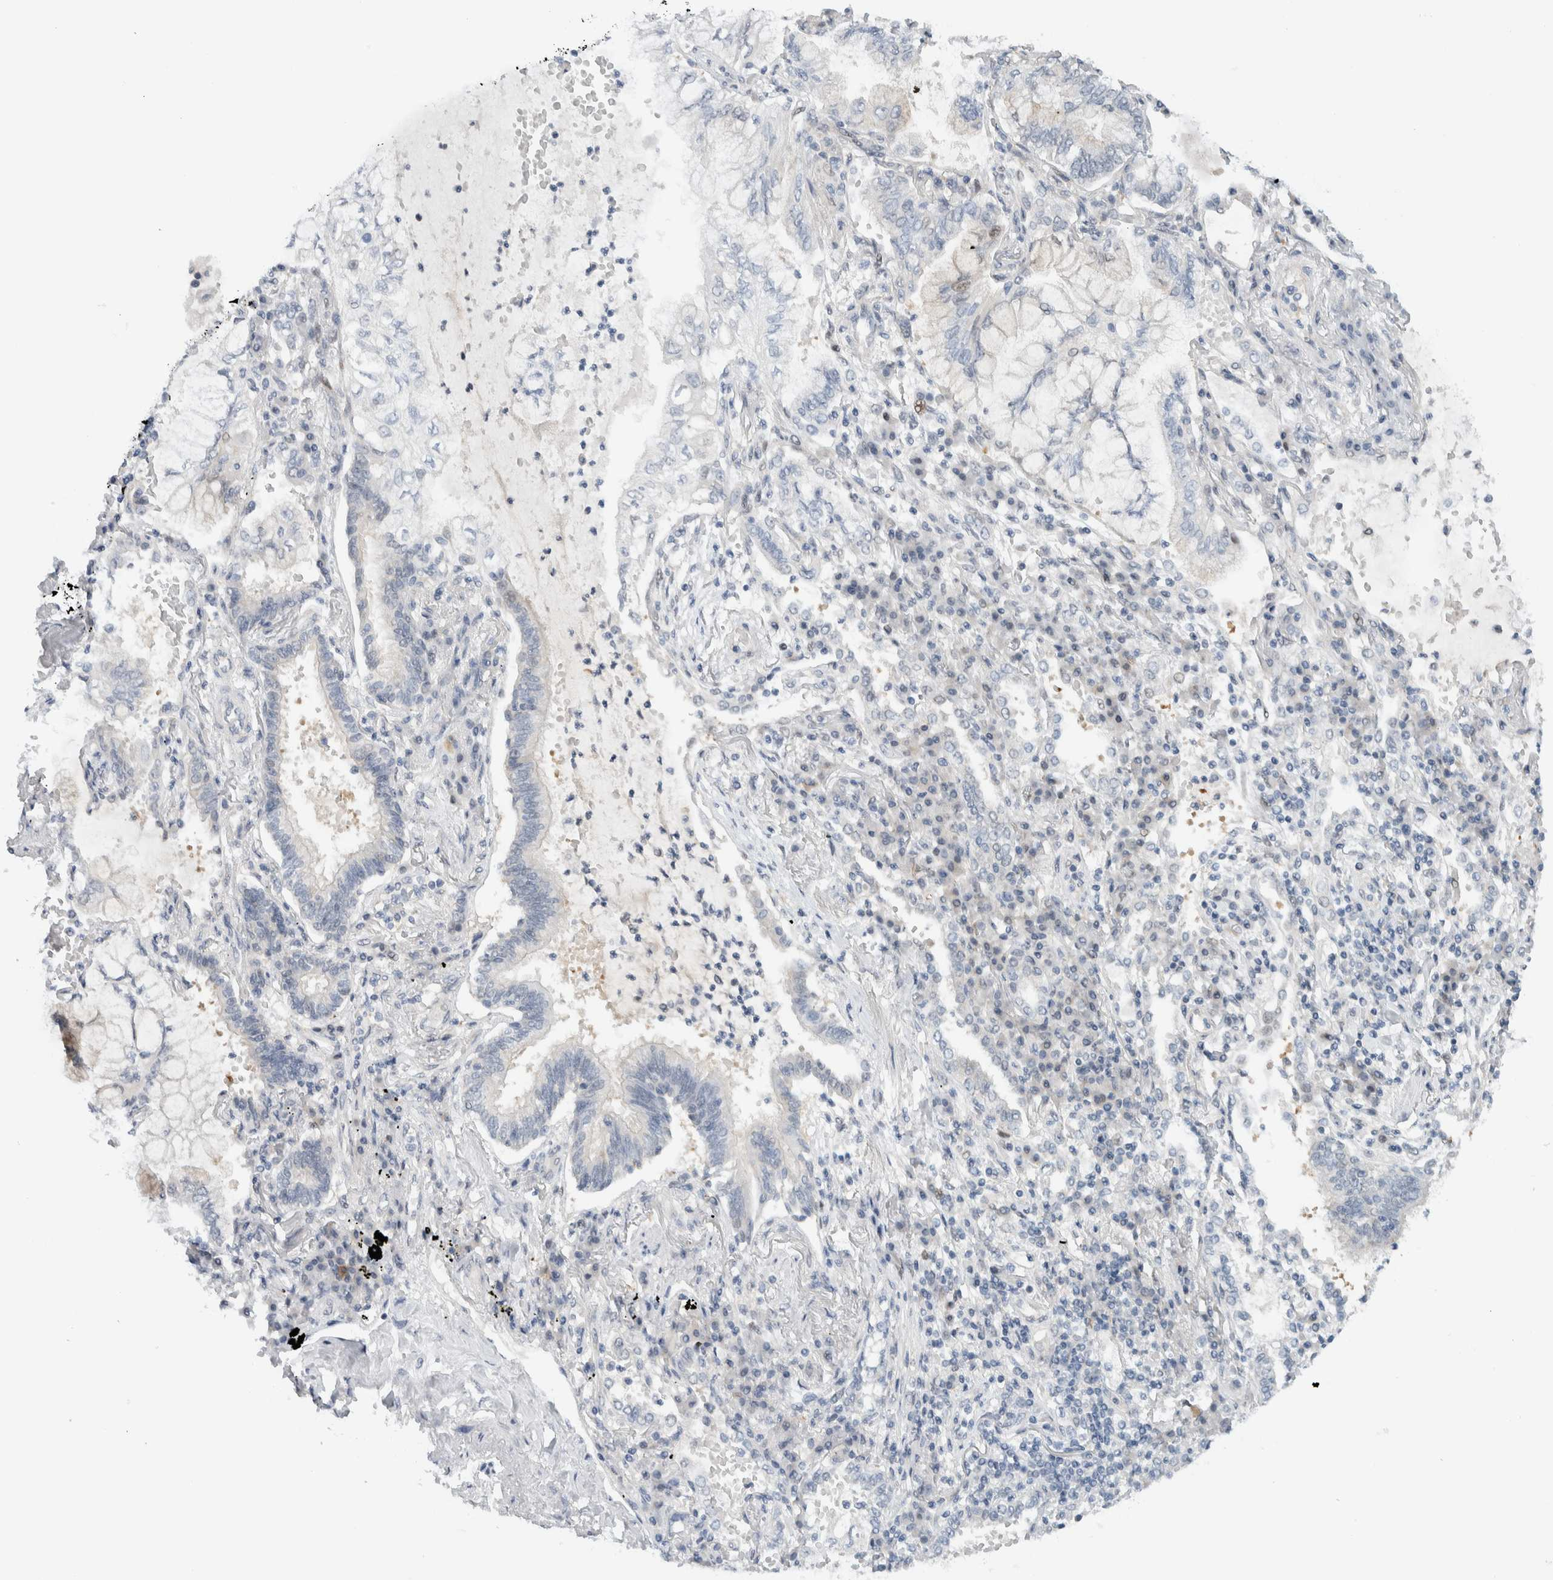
{"staining": {"intensity": "negative", "quantity": "none", "location": "none"}, "tissue": "lung cancer", "cell_type": "Tumor cells", "image_type": "cancer", "snomed": [{"axis": "morphology", "description": "Adenocarcinoma, NOS"}, {"axis": "topography", "description": "Lung"}], "caption": "Immunohistochemistry (IHC) of adenocarcinoma (lung) demonstrates no positivity in tumor cells.", "gene": "NCR3LG1", "patient": {"sex": "female", "age": 70}}